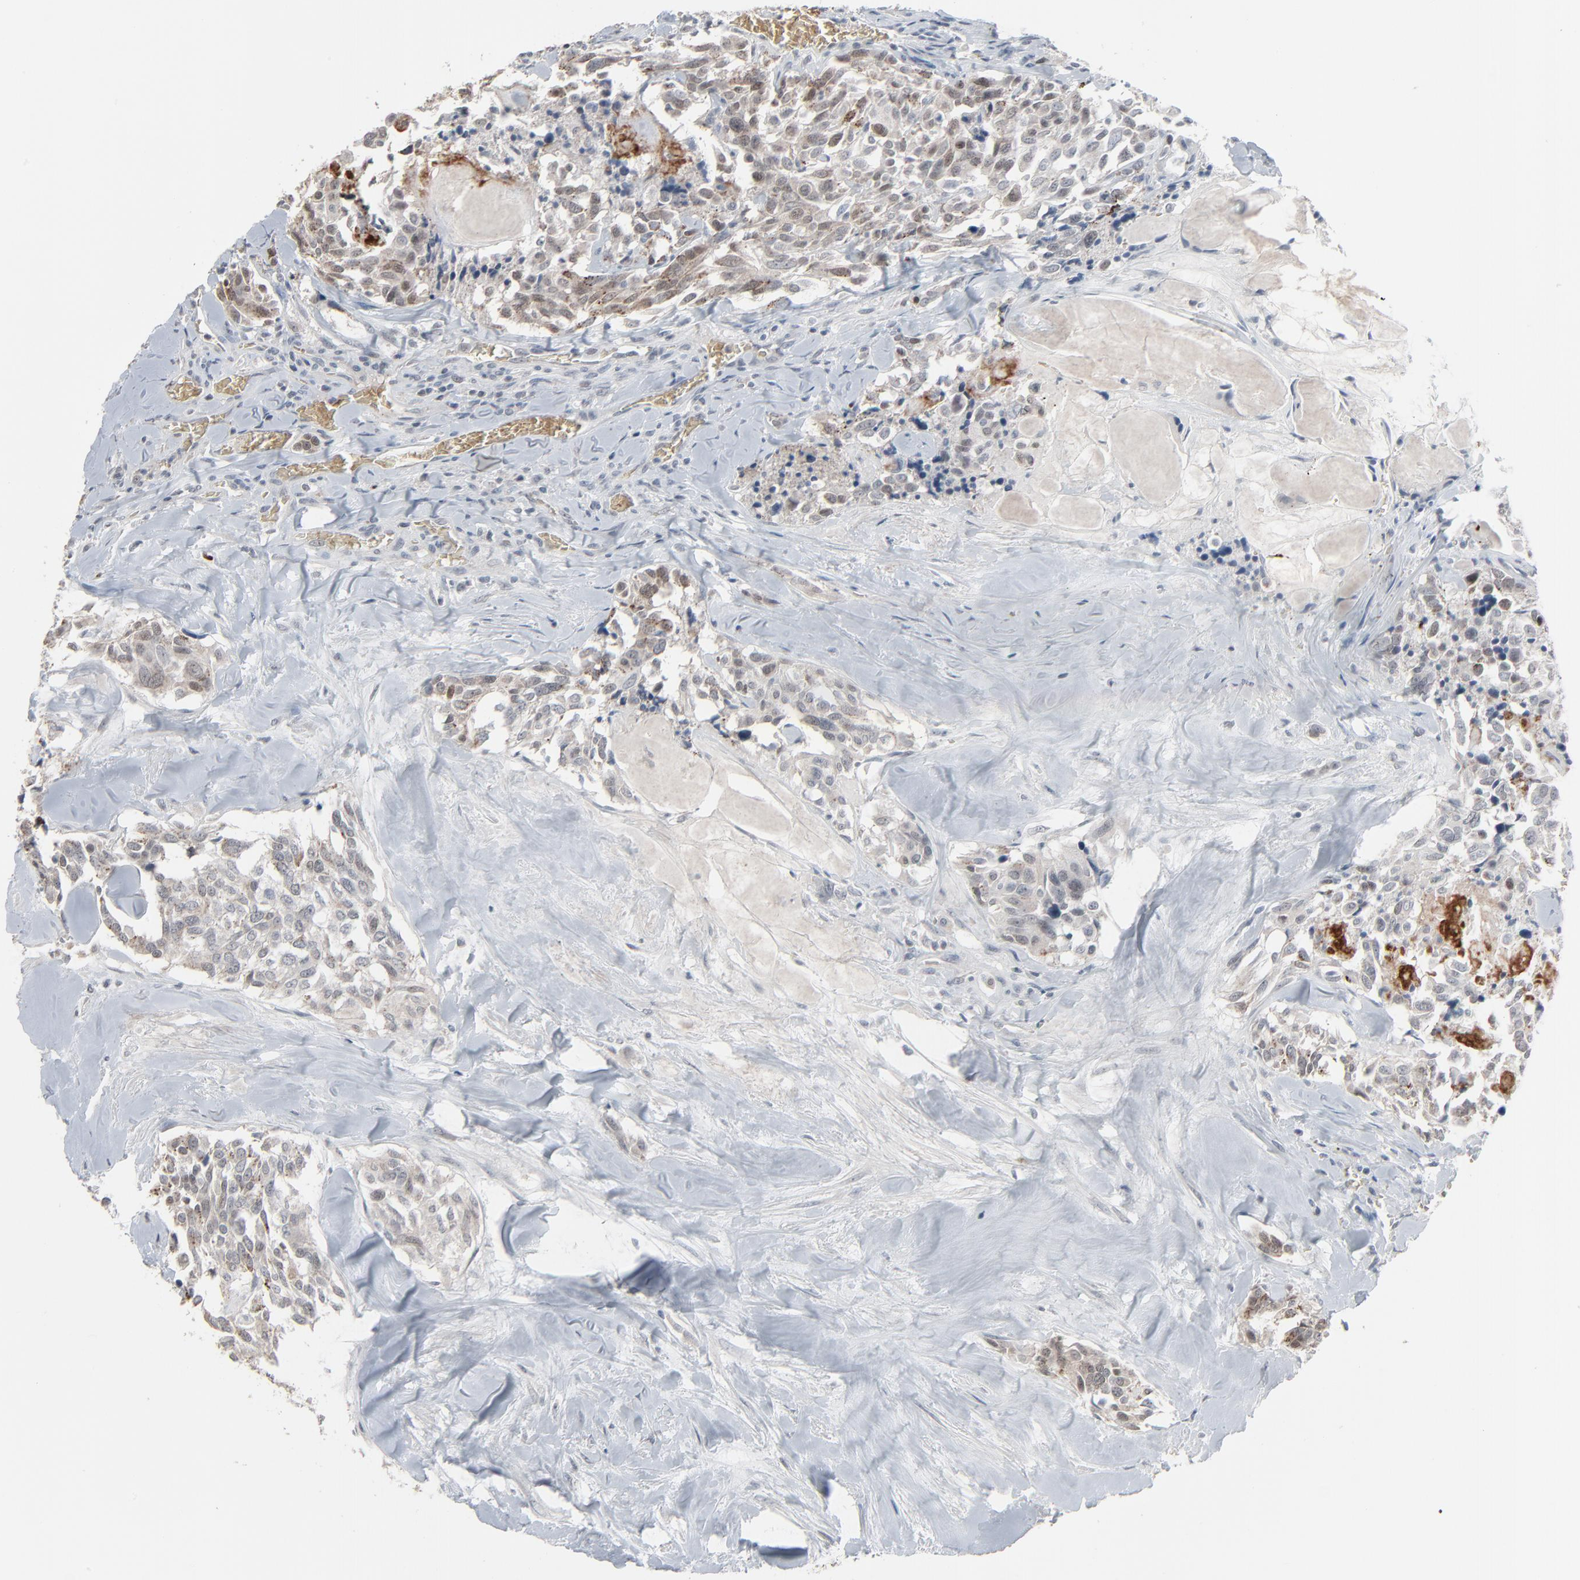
{"staining": {"intensity": "weak", "quantity": ">75%", "location": "cytoplasmic/membranous"}, "tissue": "thyroid cancer", "cell_type": "Tumor cells", "image_type": "cancer", "snomed": [{"axis": "morphology", "description": "Carcinoma, NOS"}, {"axis": "morphology", "description": "Carcinoid, malignant, NOS"}, {"axis": "topography", "description": "Thyroid gland"}], "caption": "Immunohistochemistry (IHC) histopathology image of carcinoma (thyroid) stained for a protein (brown), which shows low levels of weak cytoplasmic/membranous staining in about >75% of tumor cells.", "gene": "SAGE1", "patient": {"sex": "male", "age": 33}}